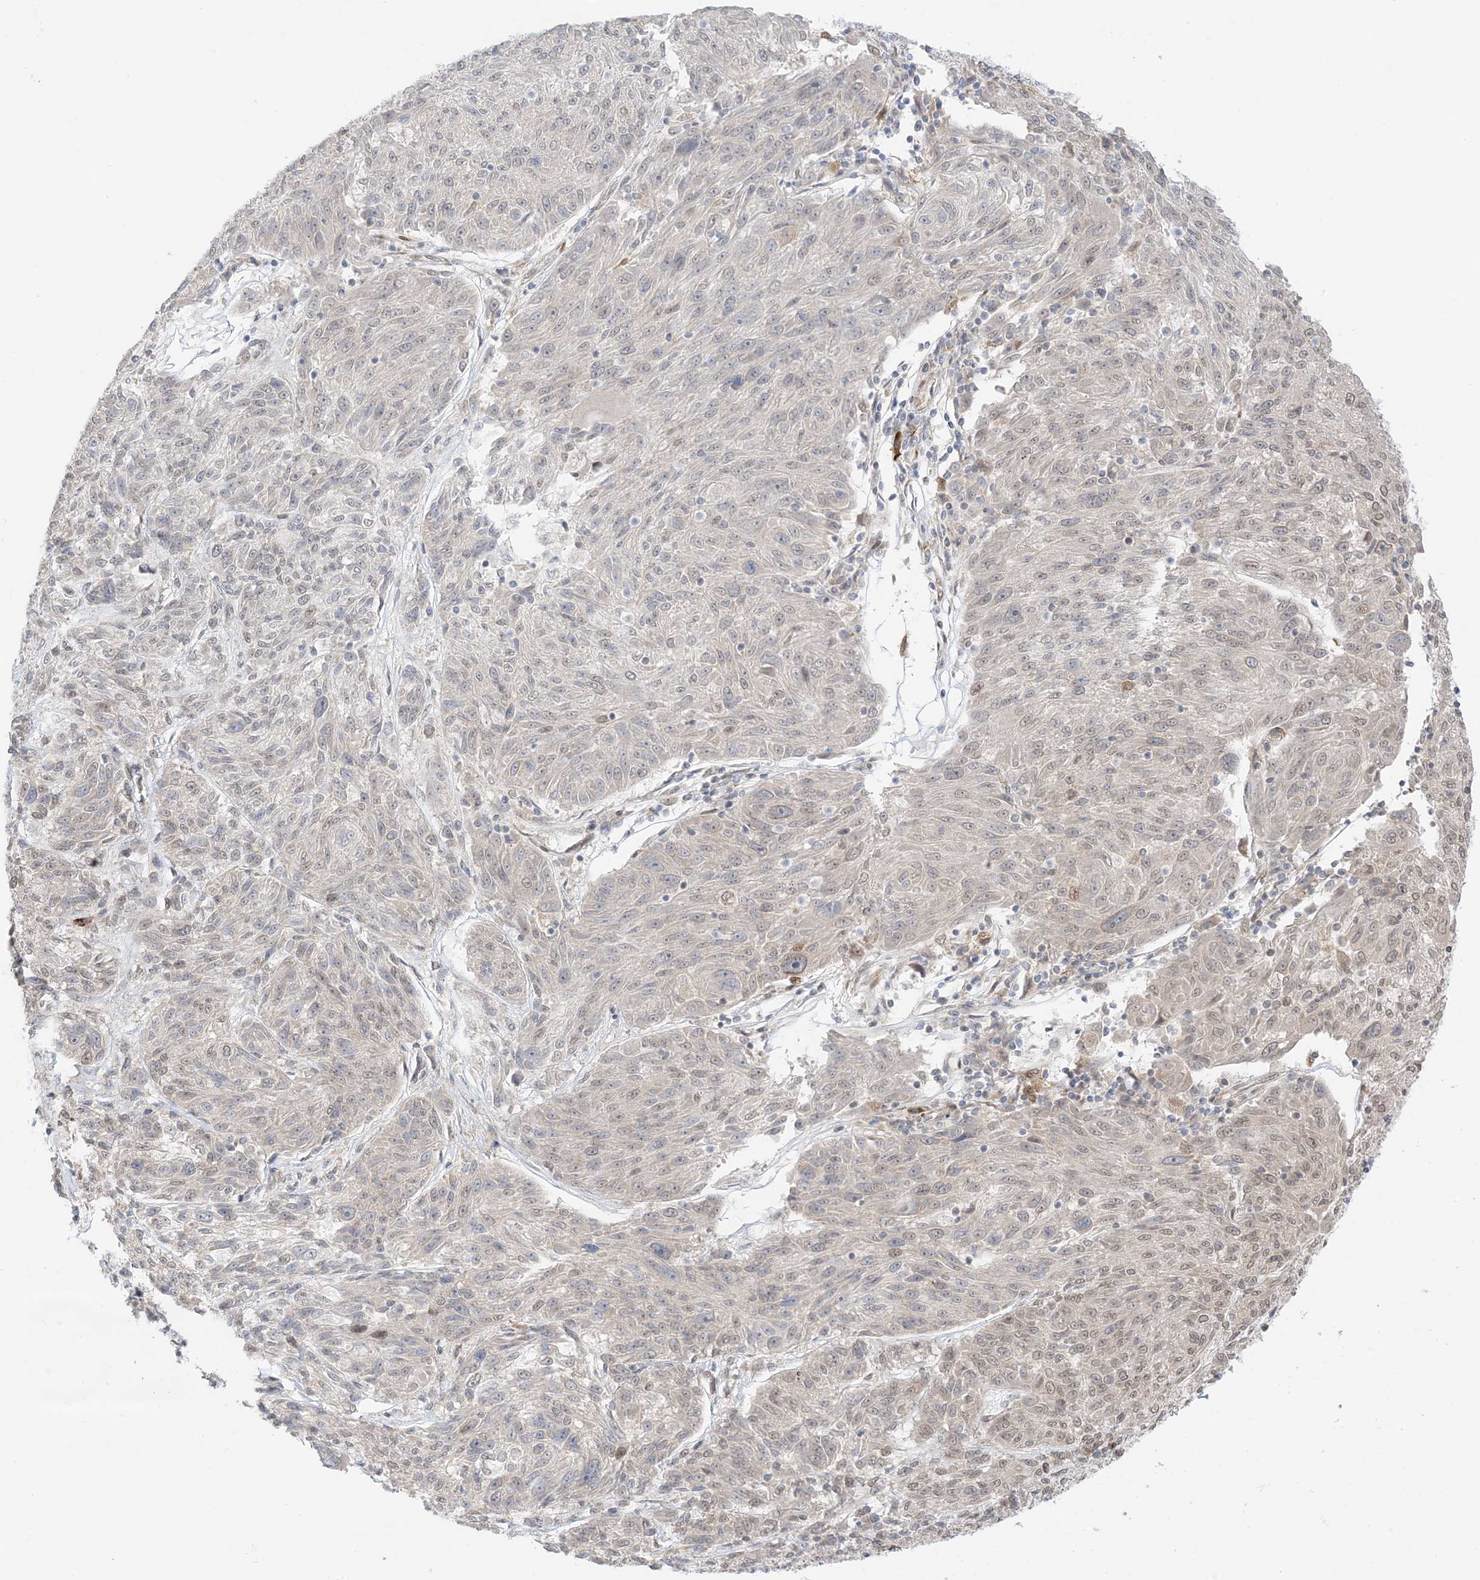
{"staining": {"intensity": "weak", "quantity": "<25%", "location": "nuclear"}, "tissue": "melanoma", "cell_type": "Tumor cells", "image_type": "cancer", "snomed": [{"axis": "morphology", "description": "Malignant melanoma, NOS"}, {"axis": "topography", "description": "Skin"}], "caption": "Immunohistochemistry histopathology image of neoplastic tissue: human malignant melanoma stained with DAB demonstrates no significant protein staining in tumor cells.", "gene": "UBE2E2", "patient": {"sex": "male", "age": 53}}